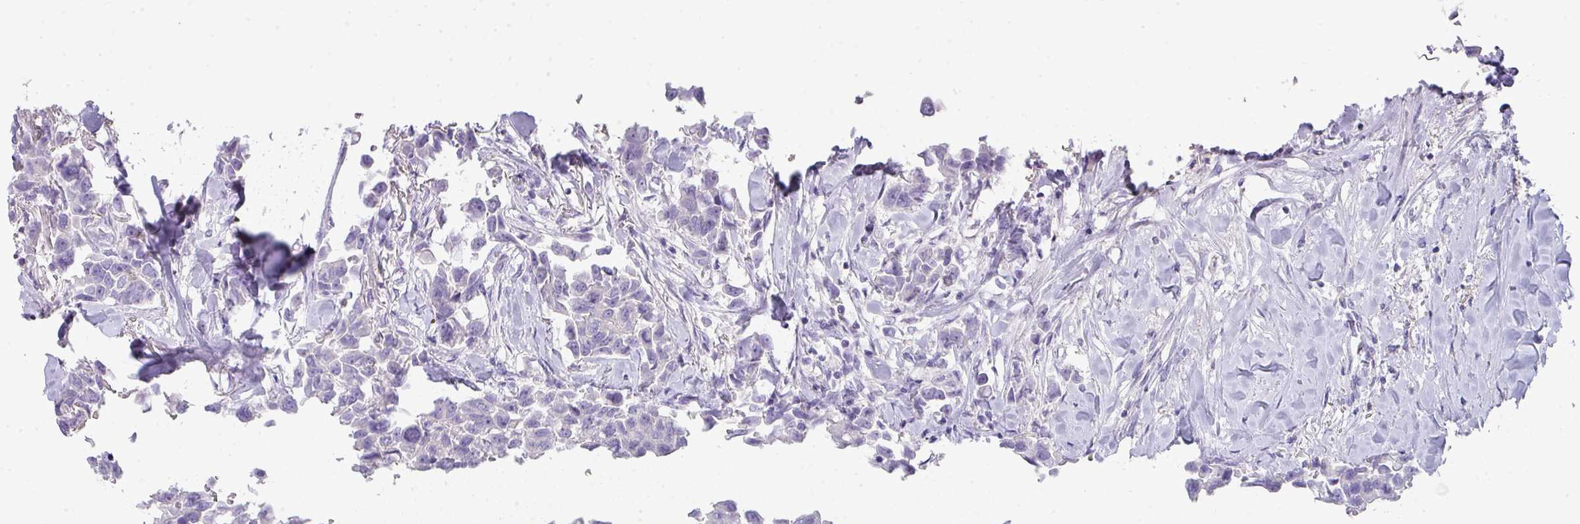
{"staining": {"intensity": "negative", "quantity": "none", "location": "none"}, "tissue": "breast cancer", "cell_type": "Tumor cells", "image_type": "cancer", "snomed": [{"axis": "morphology", "description": "Duct carcinoma"}, {"axis": "topography", "description": "Breast"}], "caption": "Immunohistochemistry photomicrograph of neoplastic tissue: human invasive ductal carcinoma (breast) stained with DAB (3,3'-diaminobenzidine) reveals no significant protein positivity in tumor cells.", "gene": "GLI4", "patient": {"sex": "female", "age": 80}}